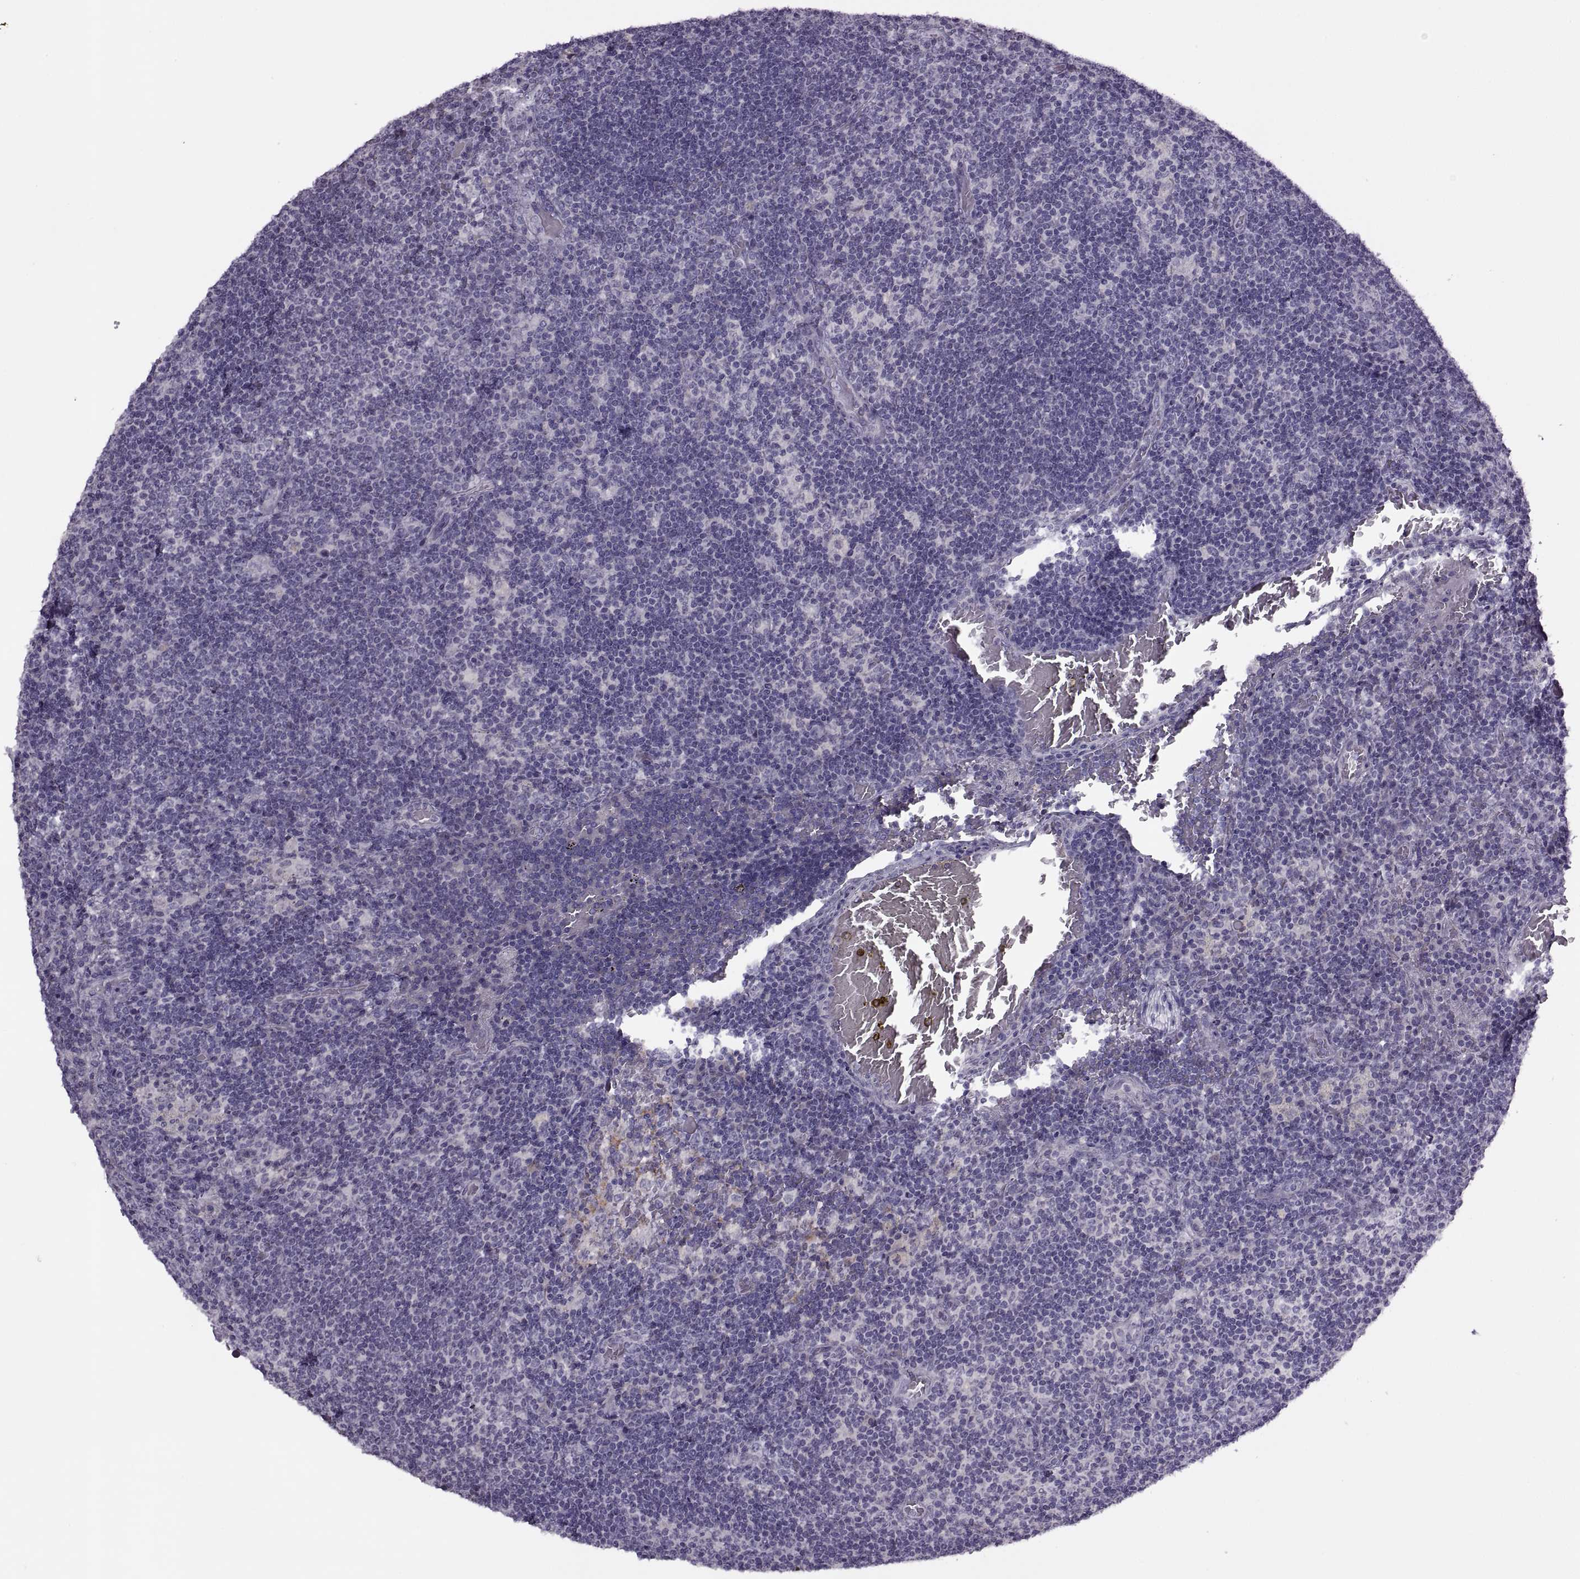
{"staining": {"intensity": "negative", "quantity": "none", "location": "none"}, "tissue": "lymph node", "cell_type": "Germinal center cells", "image_type": "normal", "snomed": [{"axis": "morphology", "description": "Normal tissue, NOS"}, {"axis": "topography", "description": "Lymph node"}], "caption": "Immunohistochemistry (IHC) photomicrograph of unremarkable lymph node: human lymph node stained with DAB shows no significant protein staining in germinal center cells. The staining was performed using DAB to visualize the protein expression in brown, while the nuclei were stained in blue with hematoxylin (Magnification: 20x).", "gene": "RSPH6A", "patient": {"sex": "male", "age": 63}}